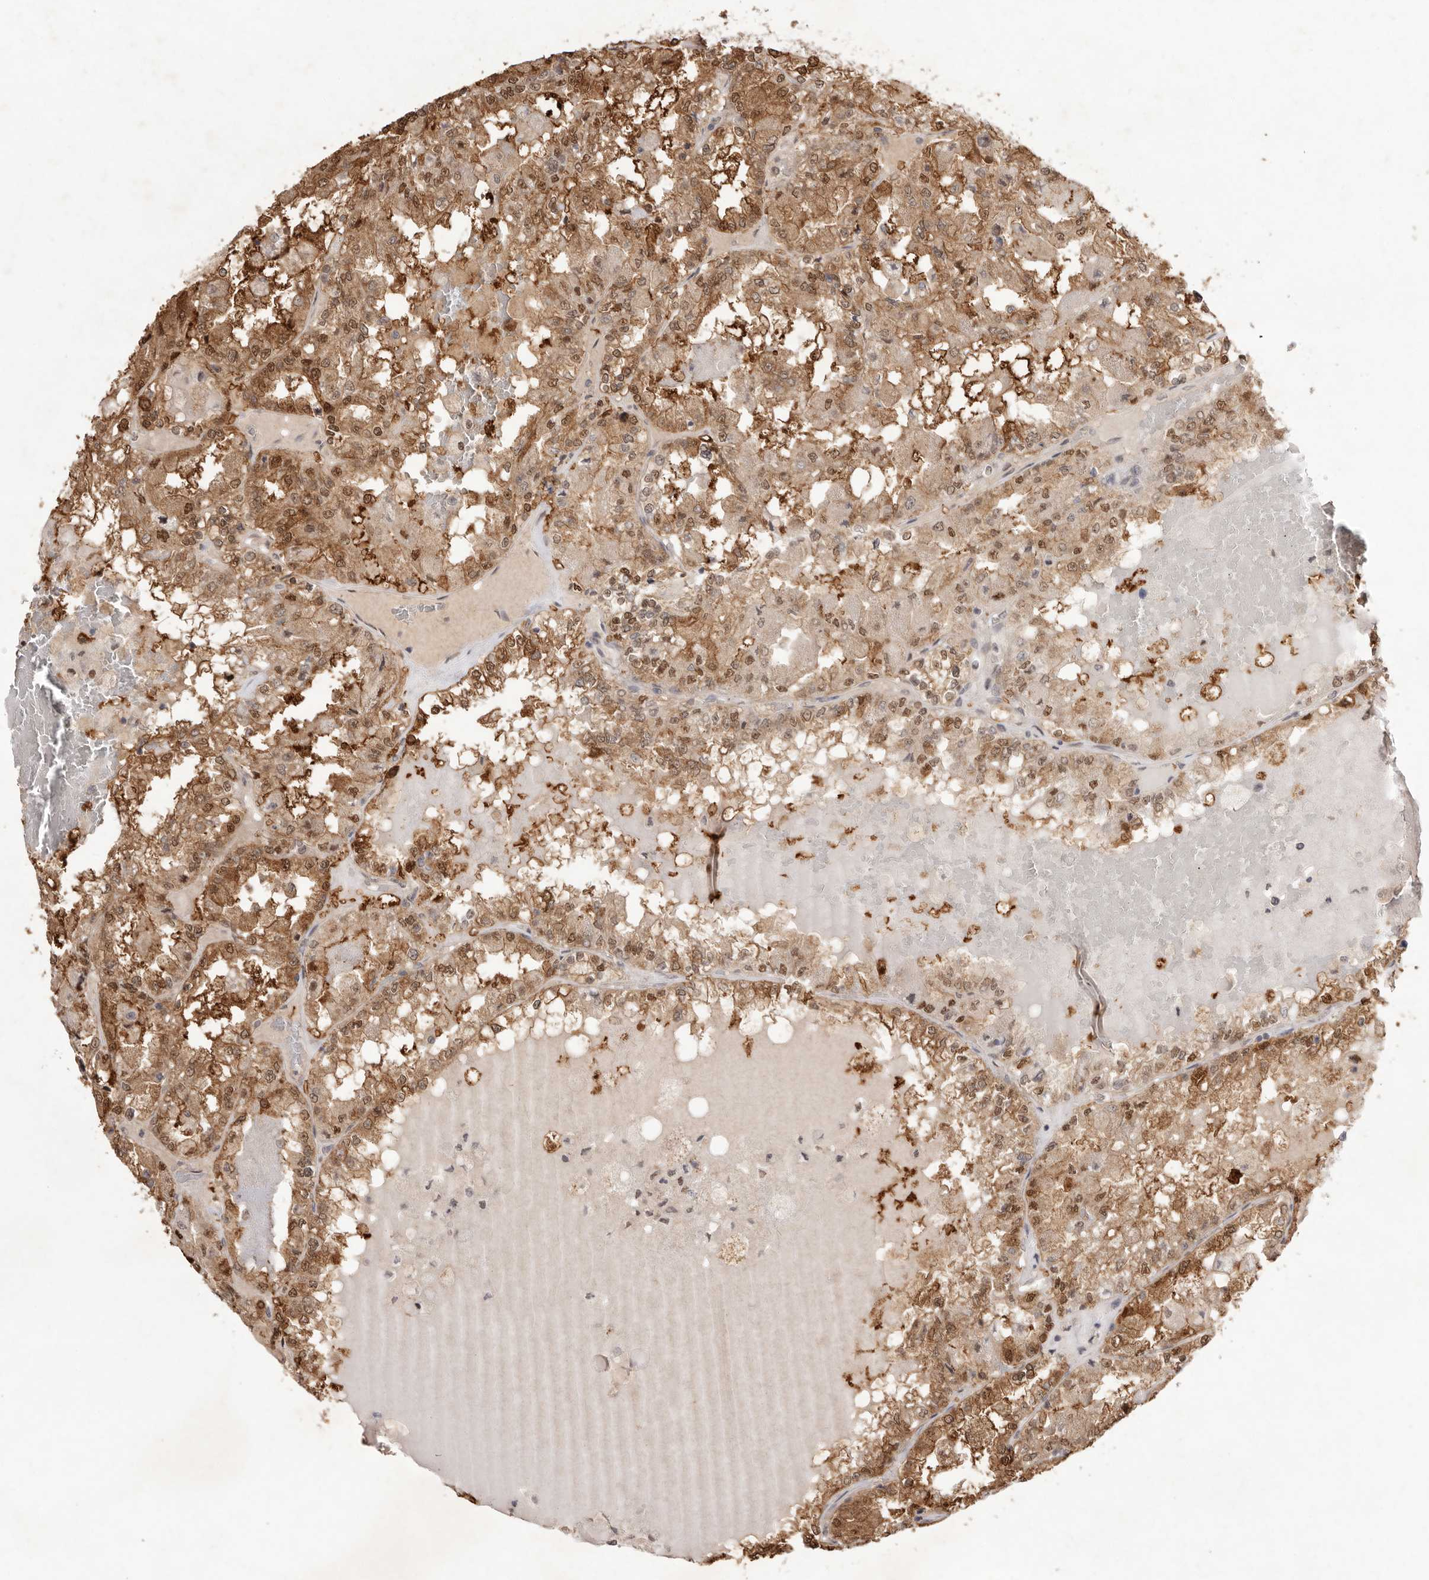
{"staining": {"intensity": "moderate", "quantity": ">75%", "location": "cytoplasmic/membranous,nuclear"}, "tissue": "renal cancer", "cell_type": "Tumor cells", "image_type": "cancer", "snomed": [{"axis": "morphology", "description": "Adenocarcinoma, NOS"}, {"axis": "topography", "description": "Kidney"}], "caption": "Immunohistochemical staining of renal adenocarcinoma shows medium levels of moderate cytoplasmic/membranous and nuclear protein staining in about >75% of tumor cells. (Stains: DAB (3,3'-diaminobenzidine) in brown, nuclei in blue, Microscopy: brightfield microscopy at high magnification).", "gene": "TADA1", "patient": {"sex": "female", "age": 56}}